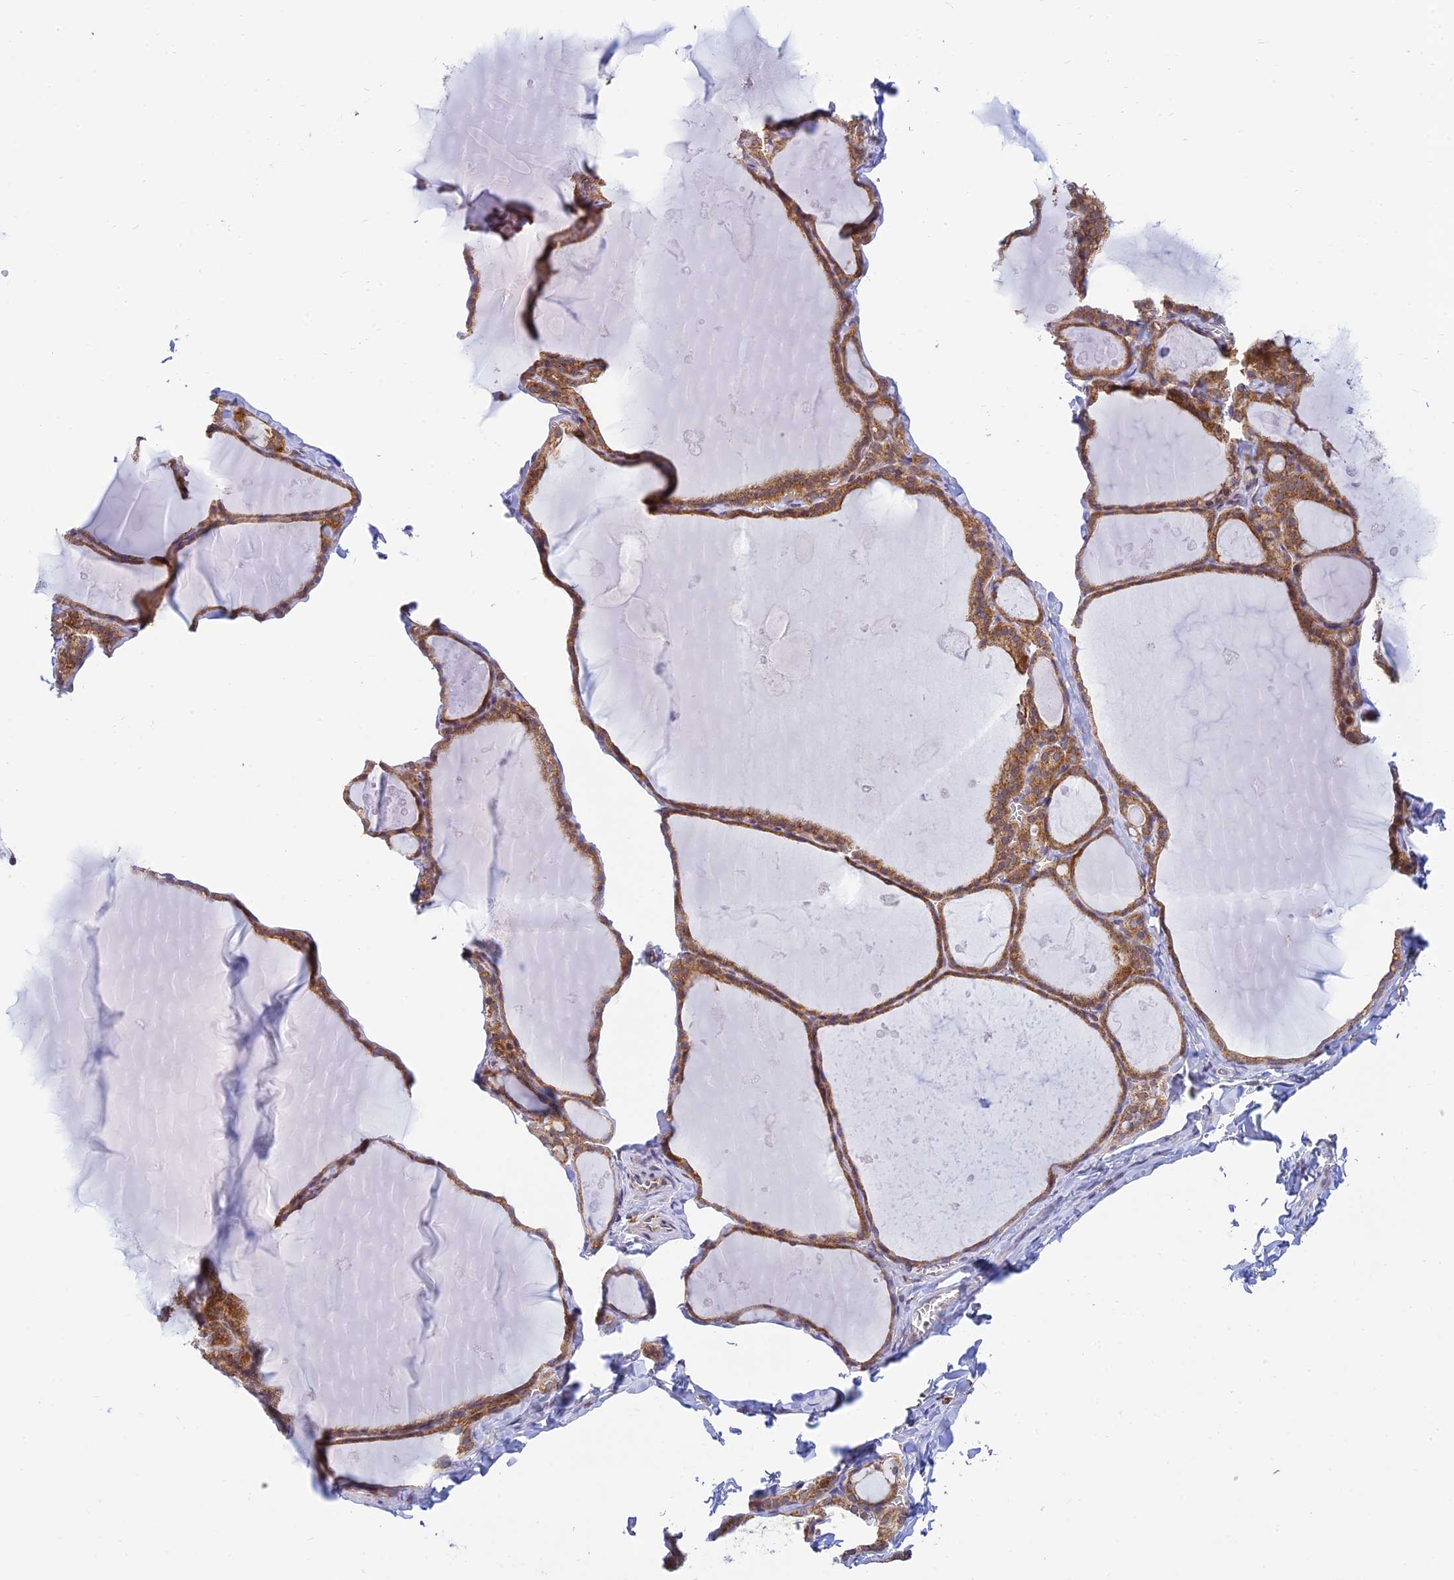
{"staining": {"intensity": "moderate", "quantity": ">75%", "location": "cytoplasmic/membranous"}, "tissue": "thyroid gland", "cell_type": "Glandular cells", "image_type": "normal", "snomed": [{"axis": "morphology", "description": "Normal tissue, NOS"}, {"axis": "topography", "description": "Thyroid gland"}], "caption": "A brown stain highlights moderate cytoplasmic/membranous positivity of a protein in glandular cells of normal thyroid gland. (brown staining indicates protein expression, while blue staining denotes nuclei).", "gene": "HOOK2", "patient": {"sex": "male", "age": 56}}